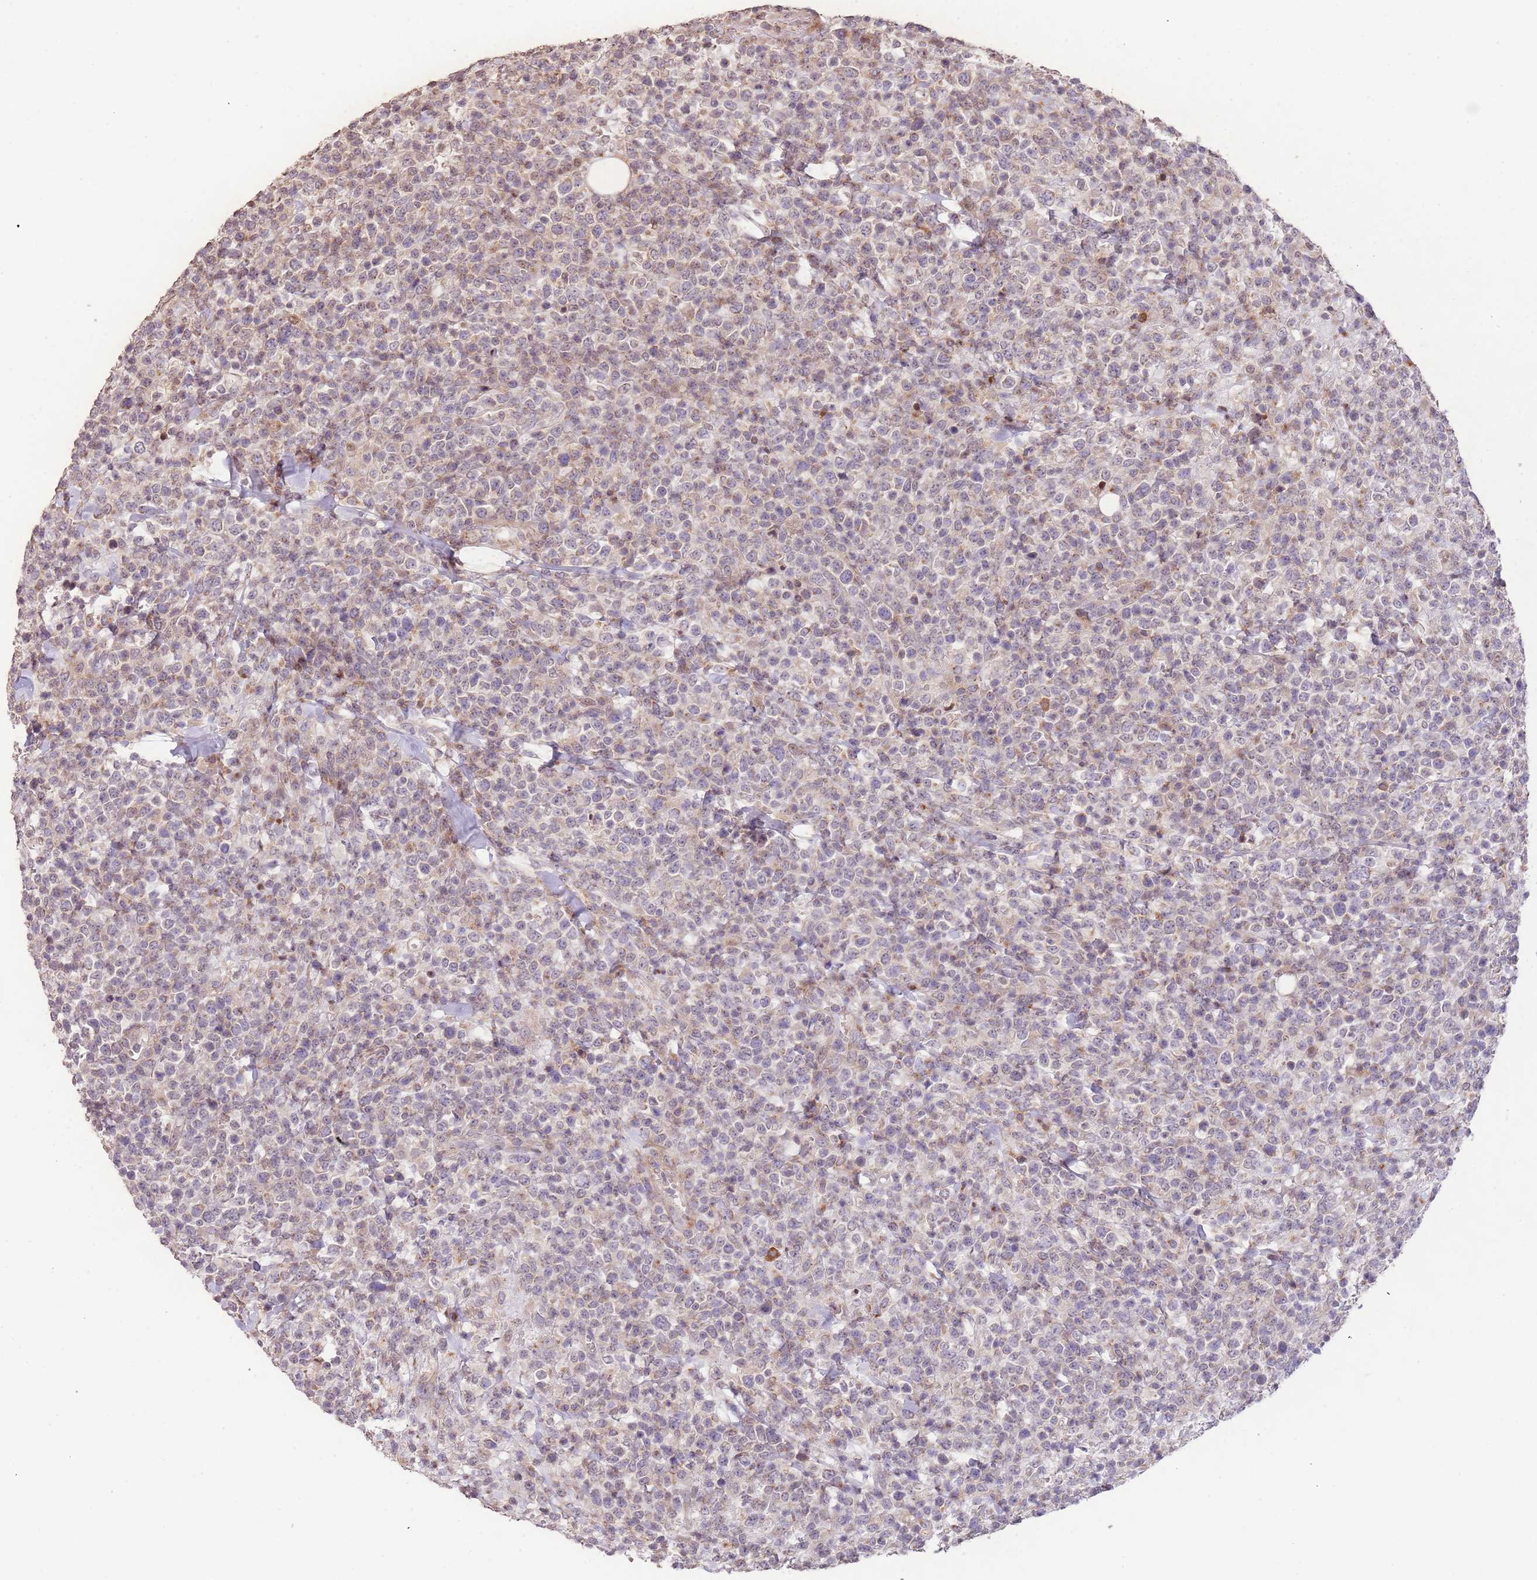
{"staining": {"intensity": "weak", "quantity": "<25%", "location": "nuclear"}, "tissue": "lymphoma", "cell_type": "Tumor cells", "image_type": "cancer", "snomed": [{"axis": "morphology", "description": "Malignant lymphoma, non-Hodgkin's type, High grade"}, {"axis": "topography", "description": "Colon"}], "caption": "High magnification brightfield microscopy of lymphoma stained with DAB (brown) and counterstained with hematoxylin (blue): tumor cells show no significant positivity.", "gene": "SLC16A4", "patient": {"sex": "female", "age": 53}}